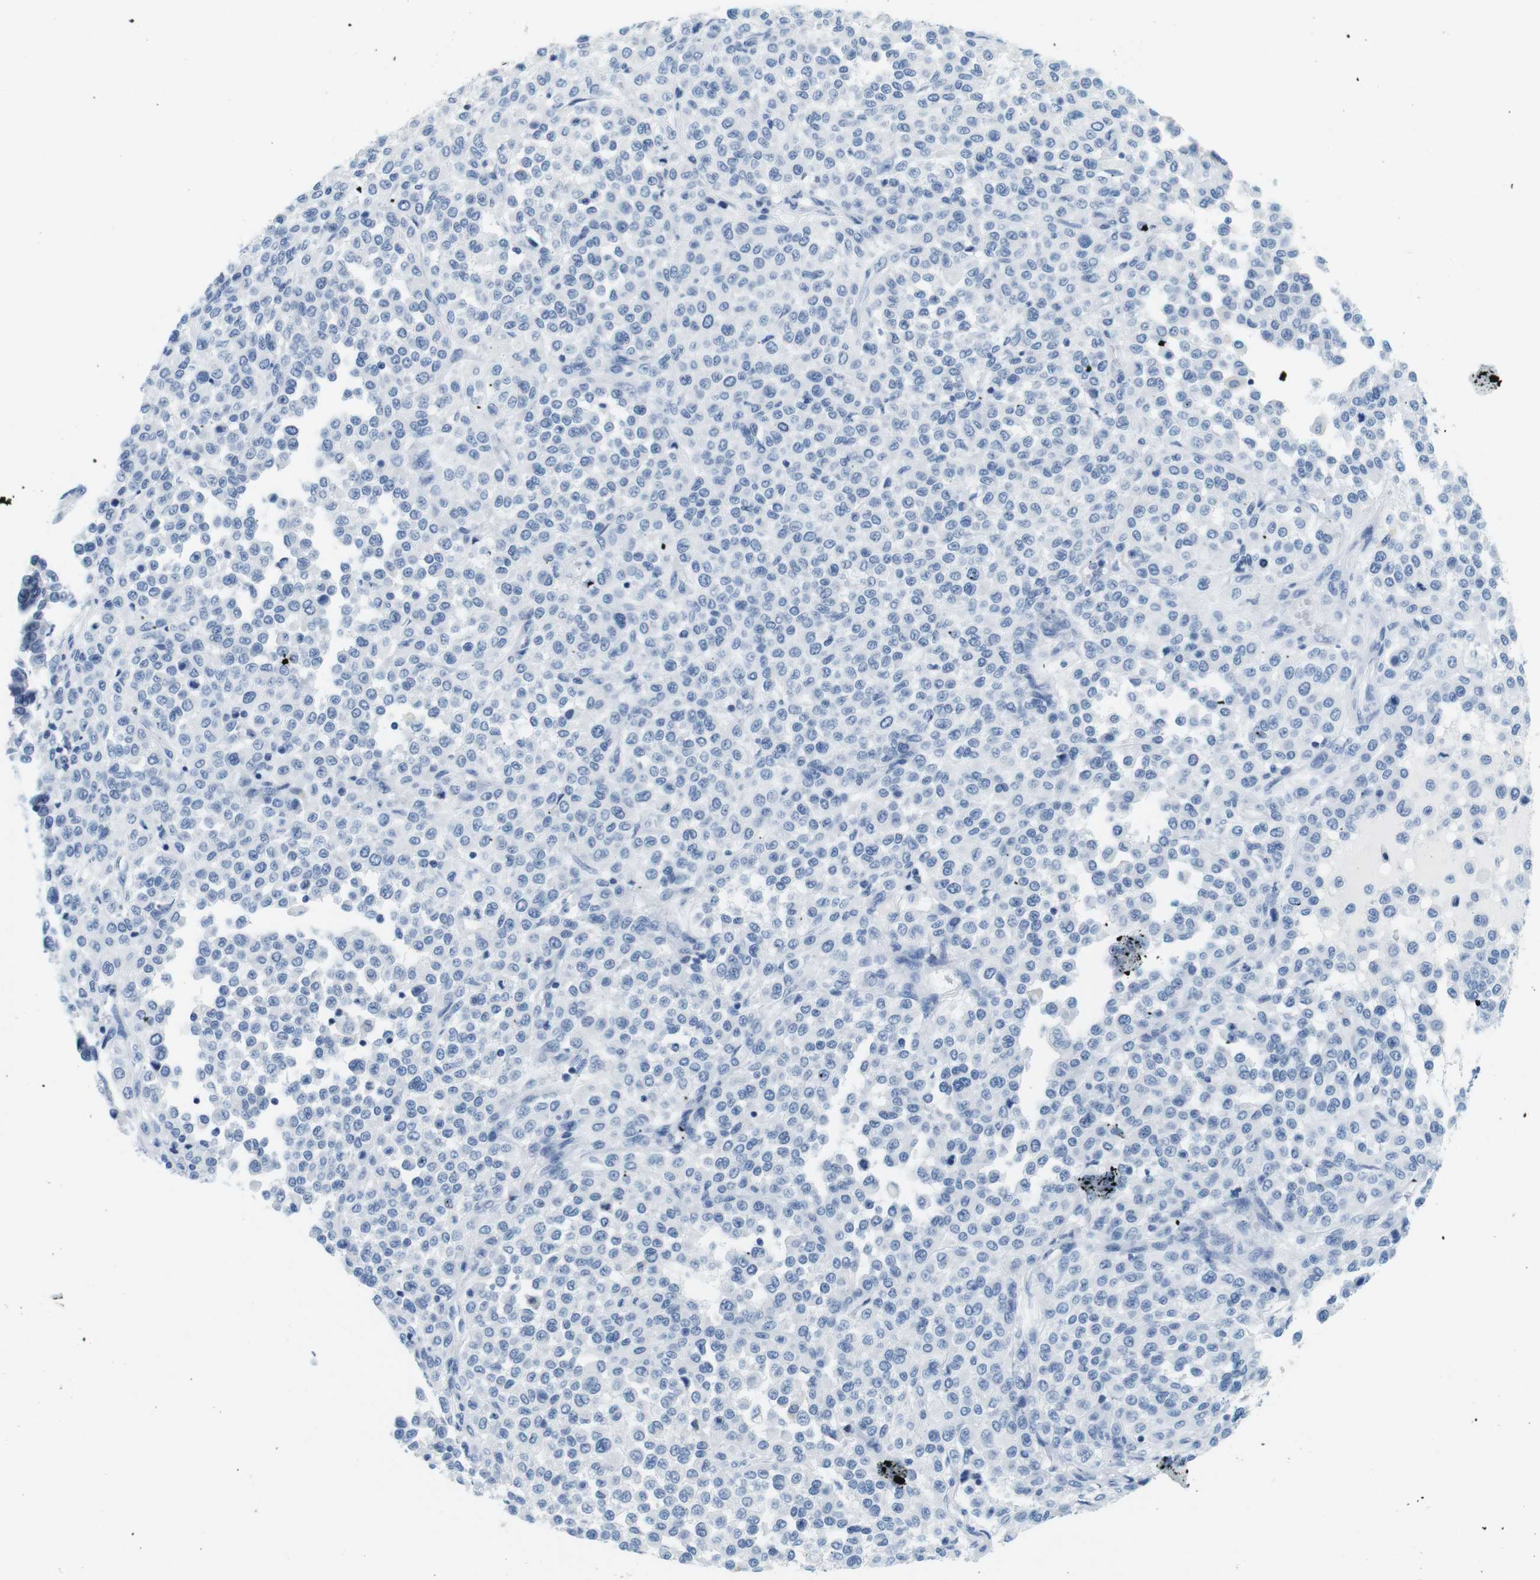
{"staining": {"intensity": "negative", "quantity": "none", "location": "none"}, "tissue": "melanoma", "cell_type": "Tumor cells", "image_type": "cancer", "snomed": [{"axis": "morphology", "description": "Malignant melanoma, Metastatic site"}, {"axis": "topography", "description": "Pancreas"}], "caption": "Immunohistochemistry of melanoma shows no staining in tumor cells.", "gene": "CYP2C9", "patient": {"sex": "female", "age": 30}}